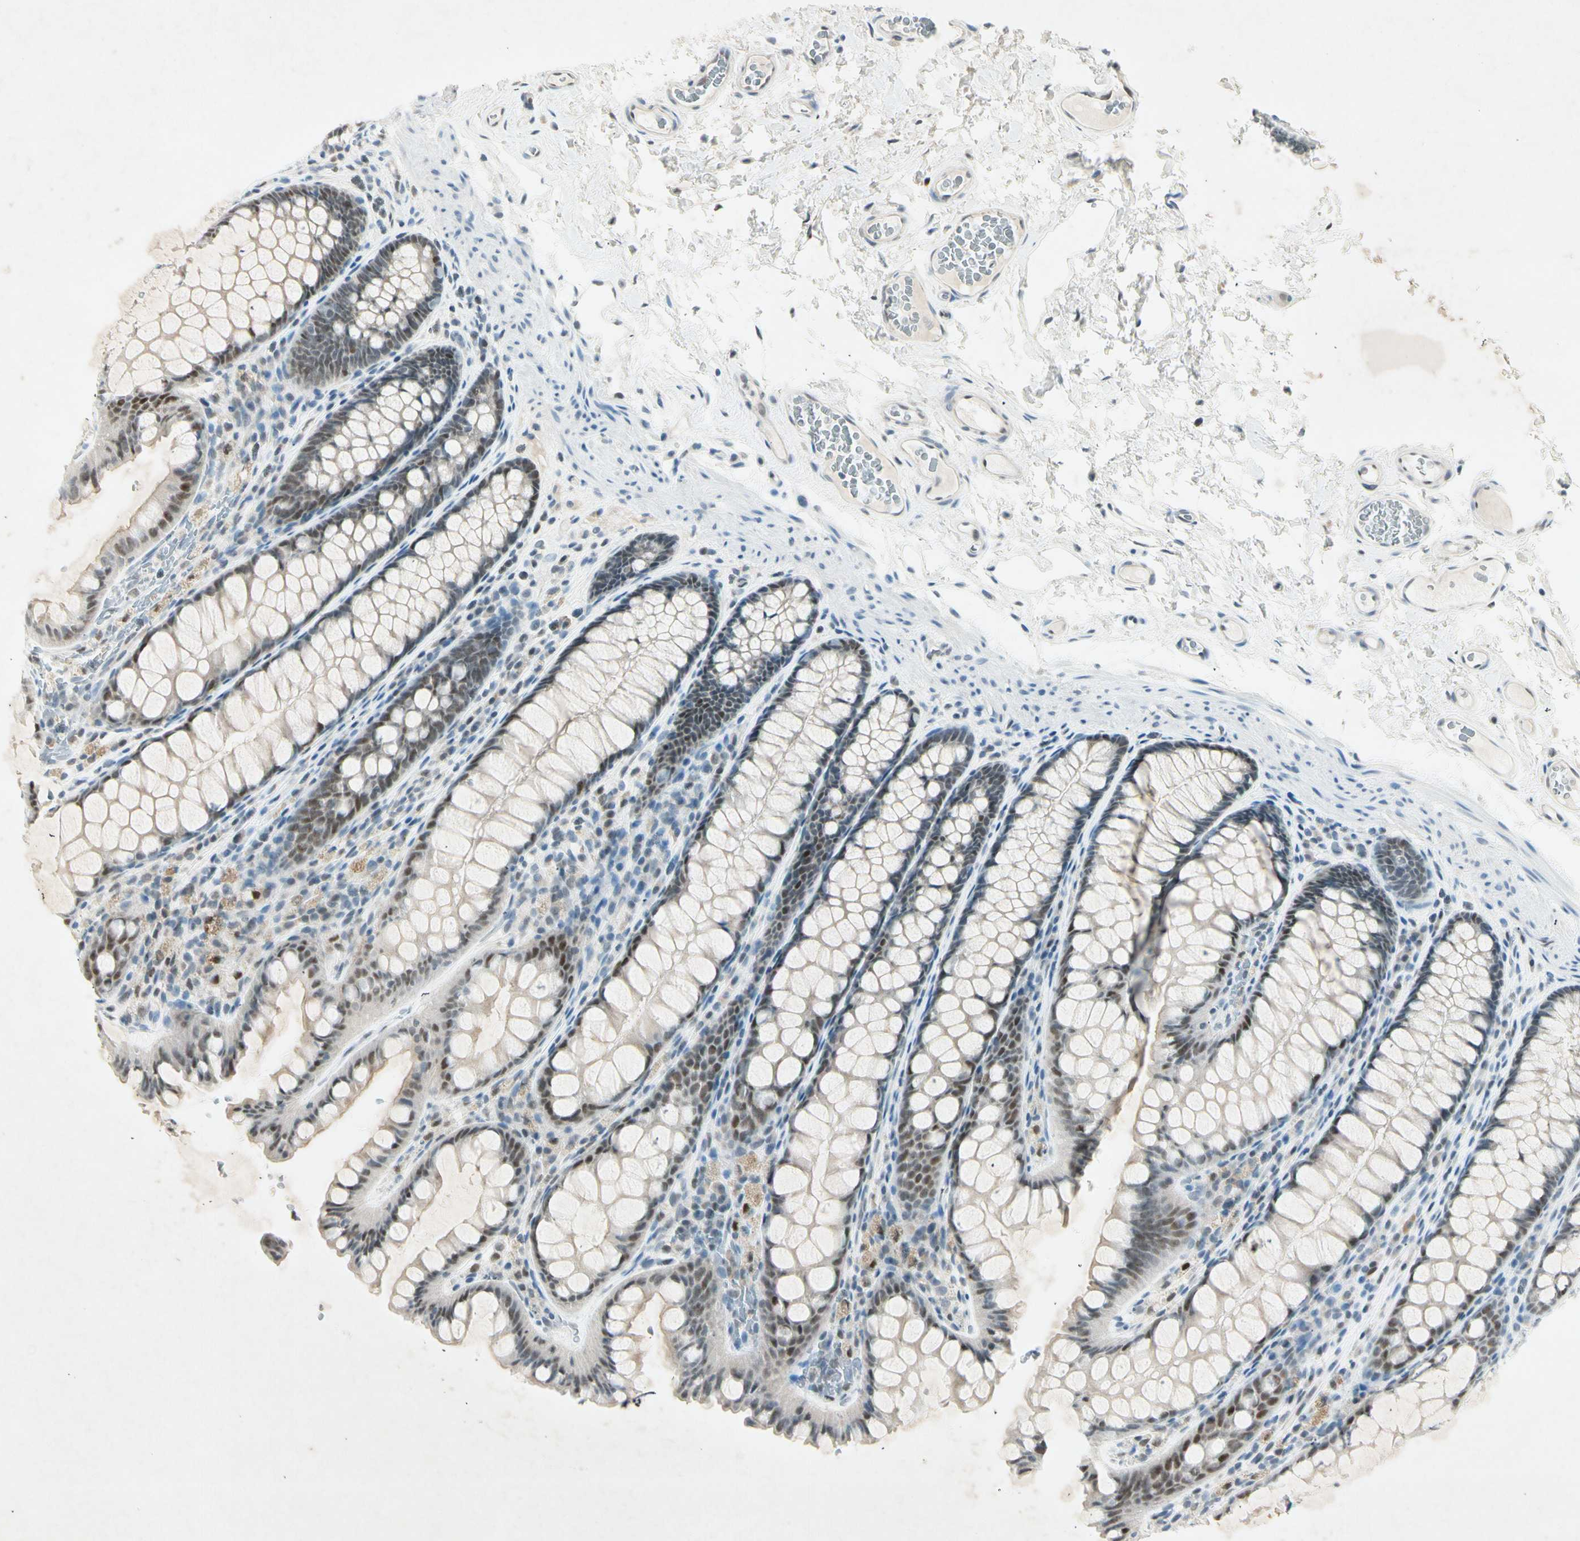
{"staining": {"intensity": "moderate", "quantity": "25%-75%", "location": "nuclear"}, "tissue": "colon", "cell_type": "Endothelial cells", "image_type": "normal", "snomed": [{"axis": "morphology", "description": "Normal tissue, NOS"}, {"axis": "topography", "description": "Colon"}], "caption": "Endothelial cells reveal moderate nuclear staining in about 25%-75% of cells in normal colon.", "gene": "RNF43", "patient": {"sex": "female", "age": 55}}